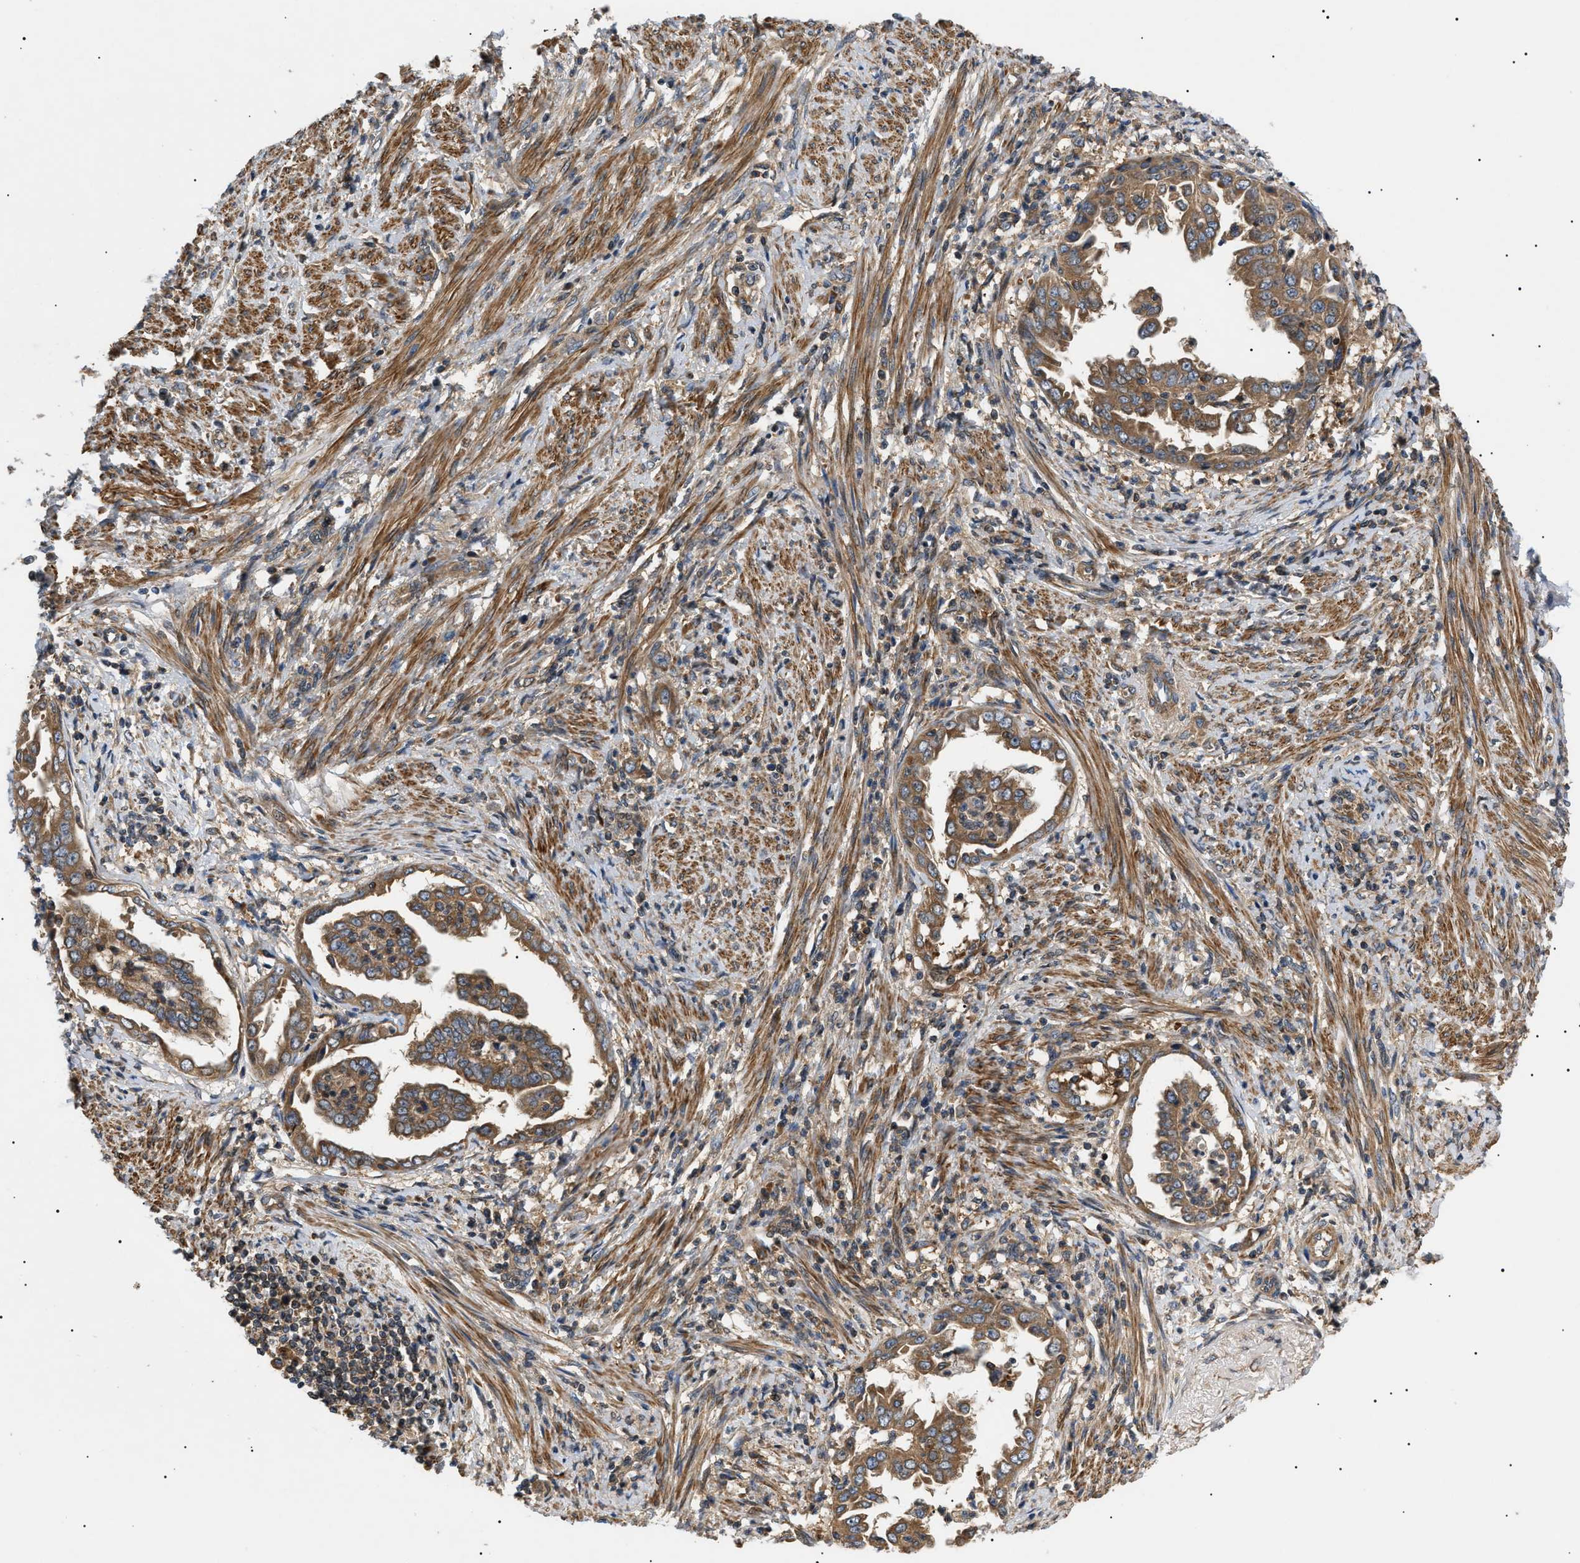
{"staining": {"intensity": "moderate", "quantity": ">75%", "location": "cytoplasmic/membranous"}, "tissue": "endometrial cancer", "cell_type": "Tumor cells", "image_type": "cancer", "snomed": [{"axis": "morphology", "description": "Adenocarcinoma, NOS"}, {"axis": "topography", "description": "Endometrium"}], "caption": "Human endometrial cancer (adenocarcinoma) stained for a protein (brown) shows moderate cytoplasmic/membranous positive staining in approximately >75% of tumor cells.", "gene": "PPM1B", "patient": {"sex": "female", "age": 85}}